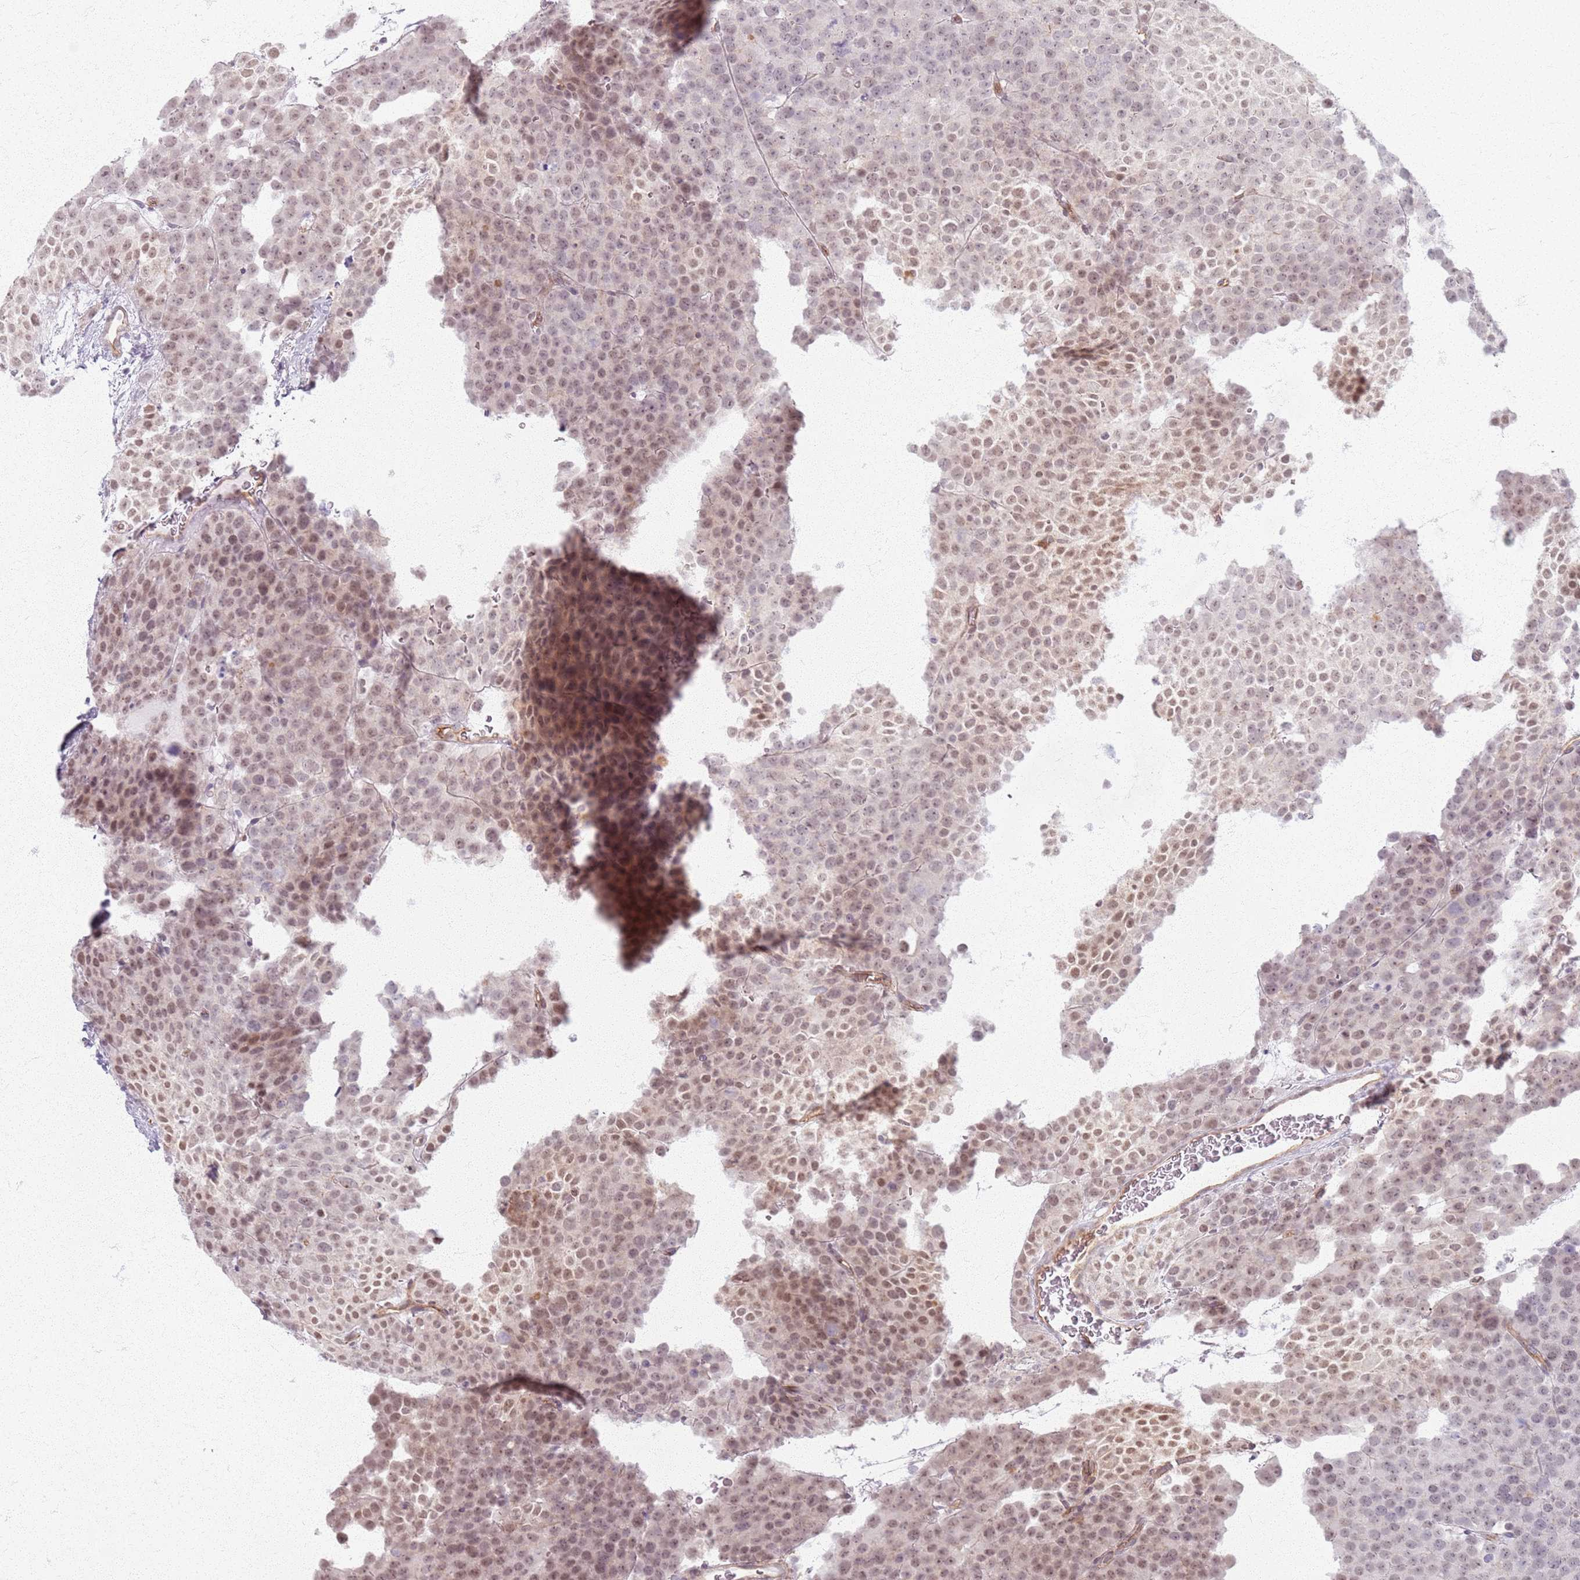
{"staining": {"intensity": "weak", "quantity": "25%-75%", "location": "nuclear"}, "tissue": "testis cancer", "cell_type": "Tumor cells", "image_type": "cancer", "snomed": [{"axis": "morphology", "description": "Seminoma, NOS"}, {"axis": "topography", "description": "Testis"}], "caption": "An immunohistochemistry micrograph of neoplastic tissue is shown. Protein staining in brown labels weak nuclear positivity in testis seminoma within tumor cells.", "gene": "KCNA5", "patient": {"sex": "male", "age": 71}}